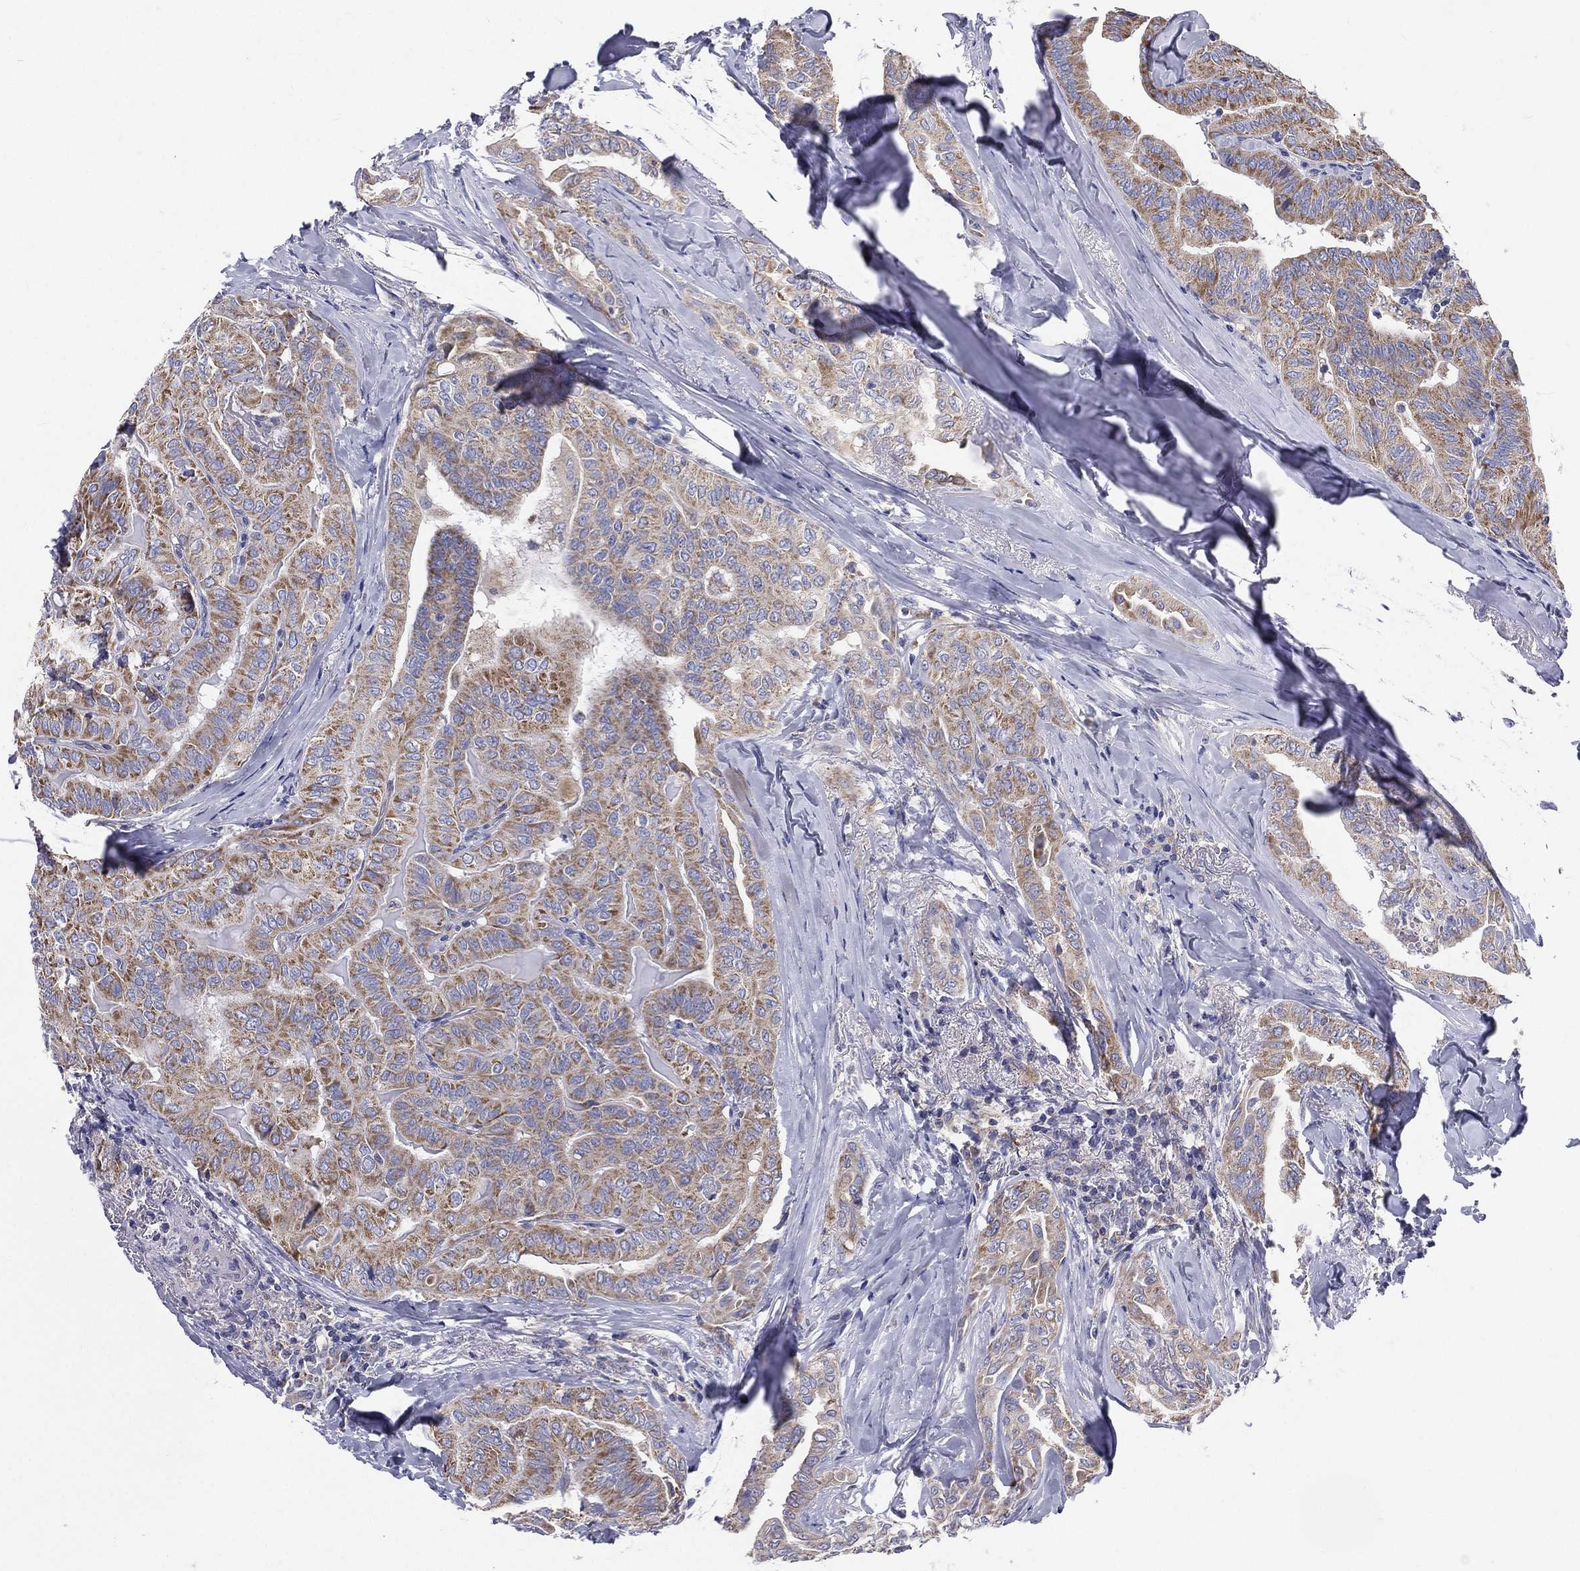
{"staining": {"intensity": "moderate", "quantity": ">75%", "location": "cytoplasmic/membranous"}, "tissue": "thyroid cancer", "cell_type": "Tumor cells", "image_type": "cancer", "snomed": [{"axis": "morphology", "description": "Papillary adenocarcinoma, NOS"}, {"axis": "topography", "description": "Thyroid gland"}], "caption": "Tumor cells demonstrate medium levels of moderate cytoplasmic/membranous positivity in approximately >75% of cells in thyroid cancer (papillary adenocarcinoma). (DAB IHC with brightfield microscopy, high magnification).", "gene": "PWWP3A", "patient": {"sex": "female", "age": 68}}